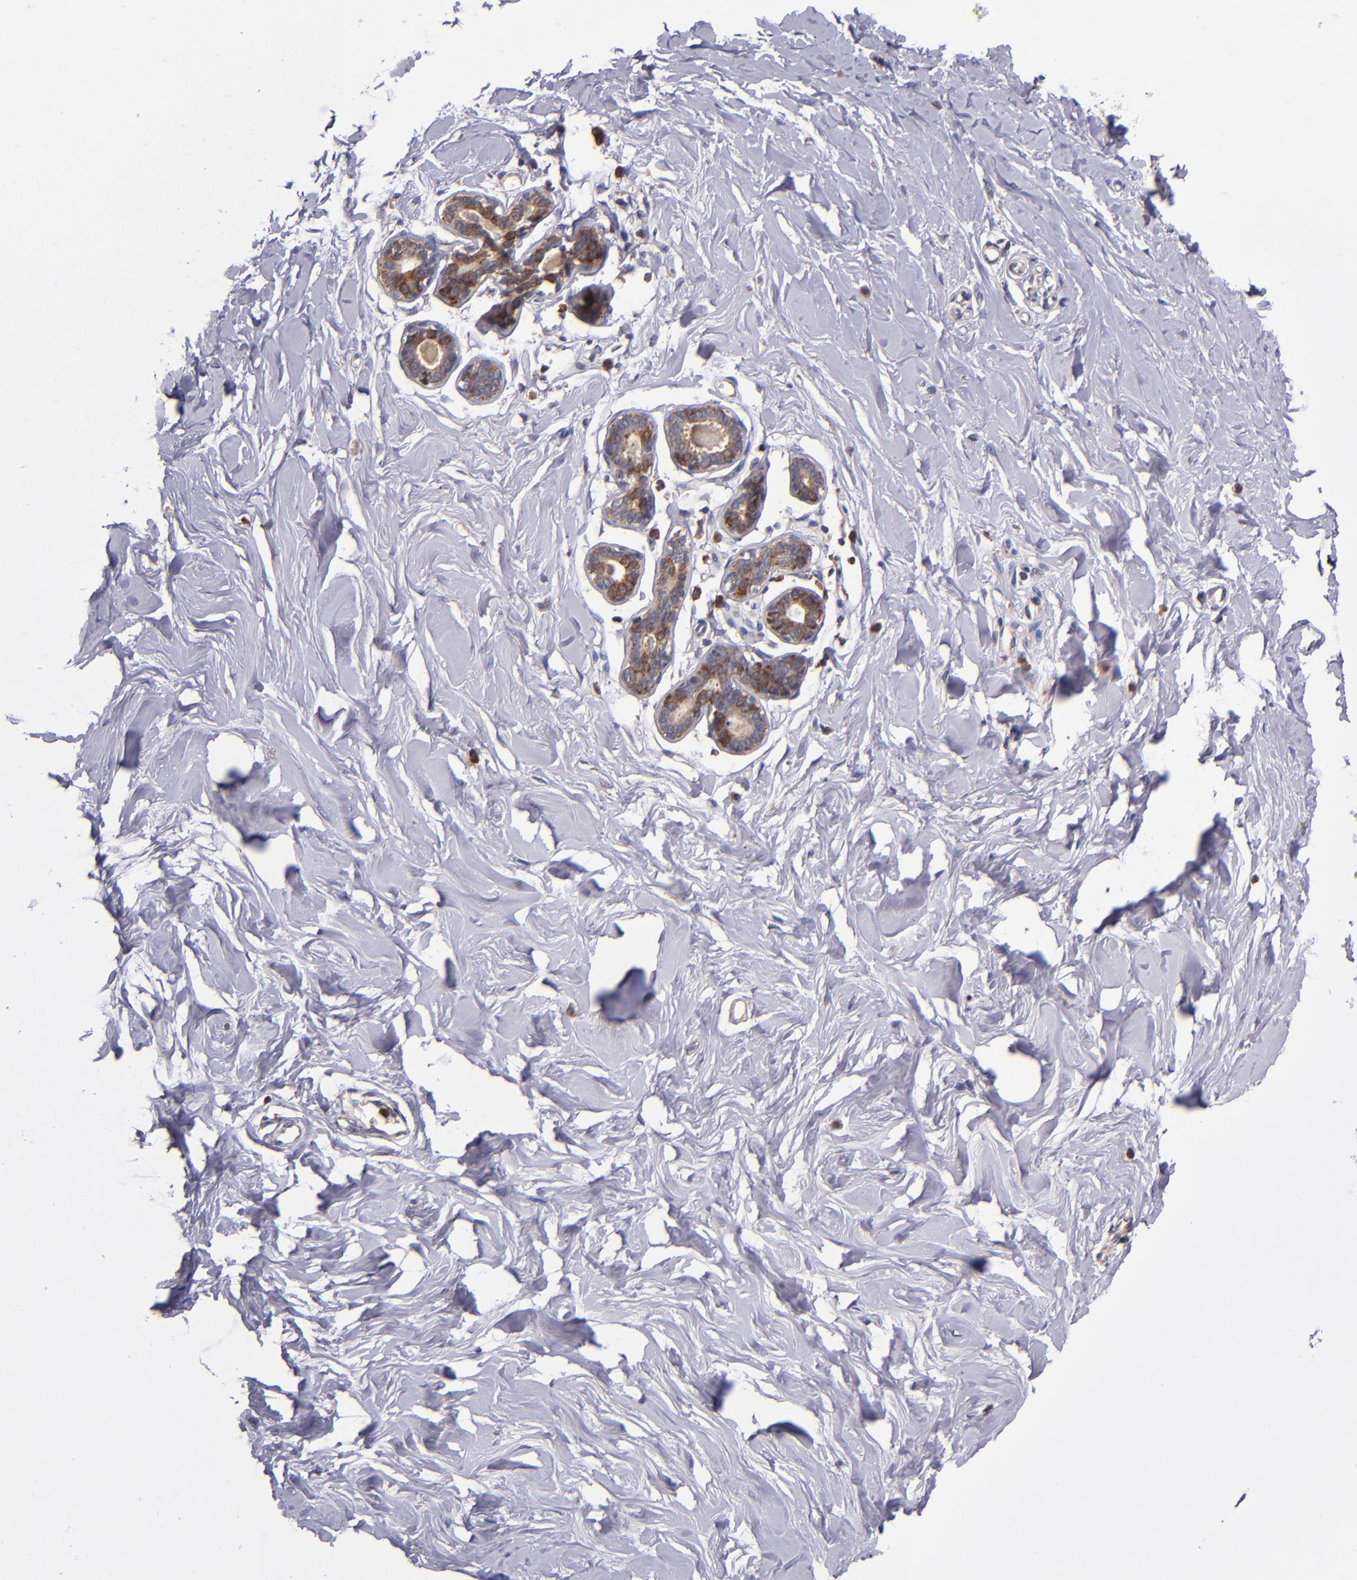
{"staining": {"intensity": "negative", "quantity": "none", "location": "none"}, "tissue": "breast", "cell_type": "Adipocytes", "image_type": "normal", "snomed": [{"axis": "morphology", "description": "Normal tissue, NOS"}, {"axis": "topography", "description": "Breast"}], "caption": "The micrograph shows no significant staining in adipocytes of breast. (Immunohistochemistry, brightfield microscopy, high magnification).", "gene": "EIF4ENIF1", "patient": {"sex": "female", "age": 23}}